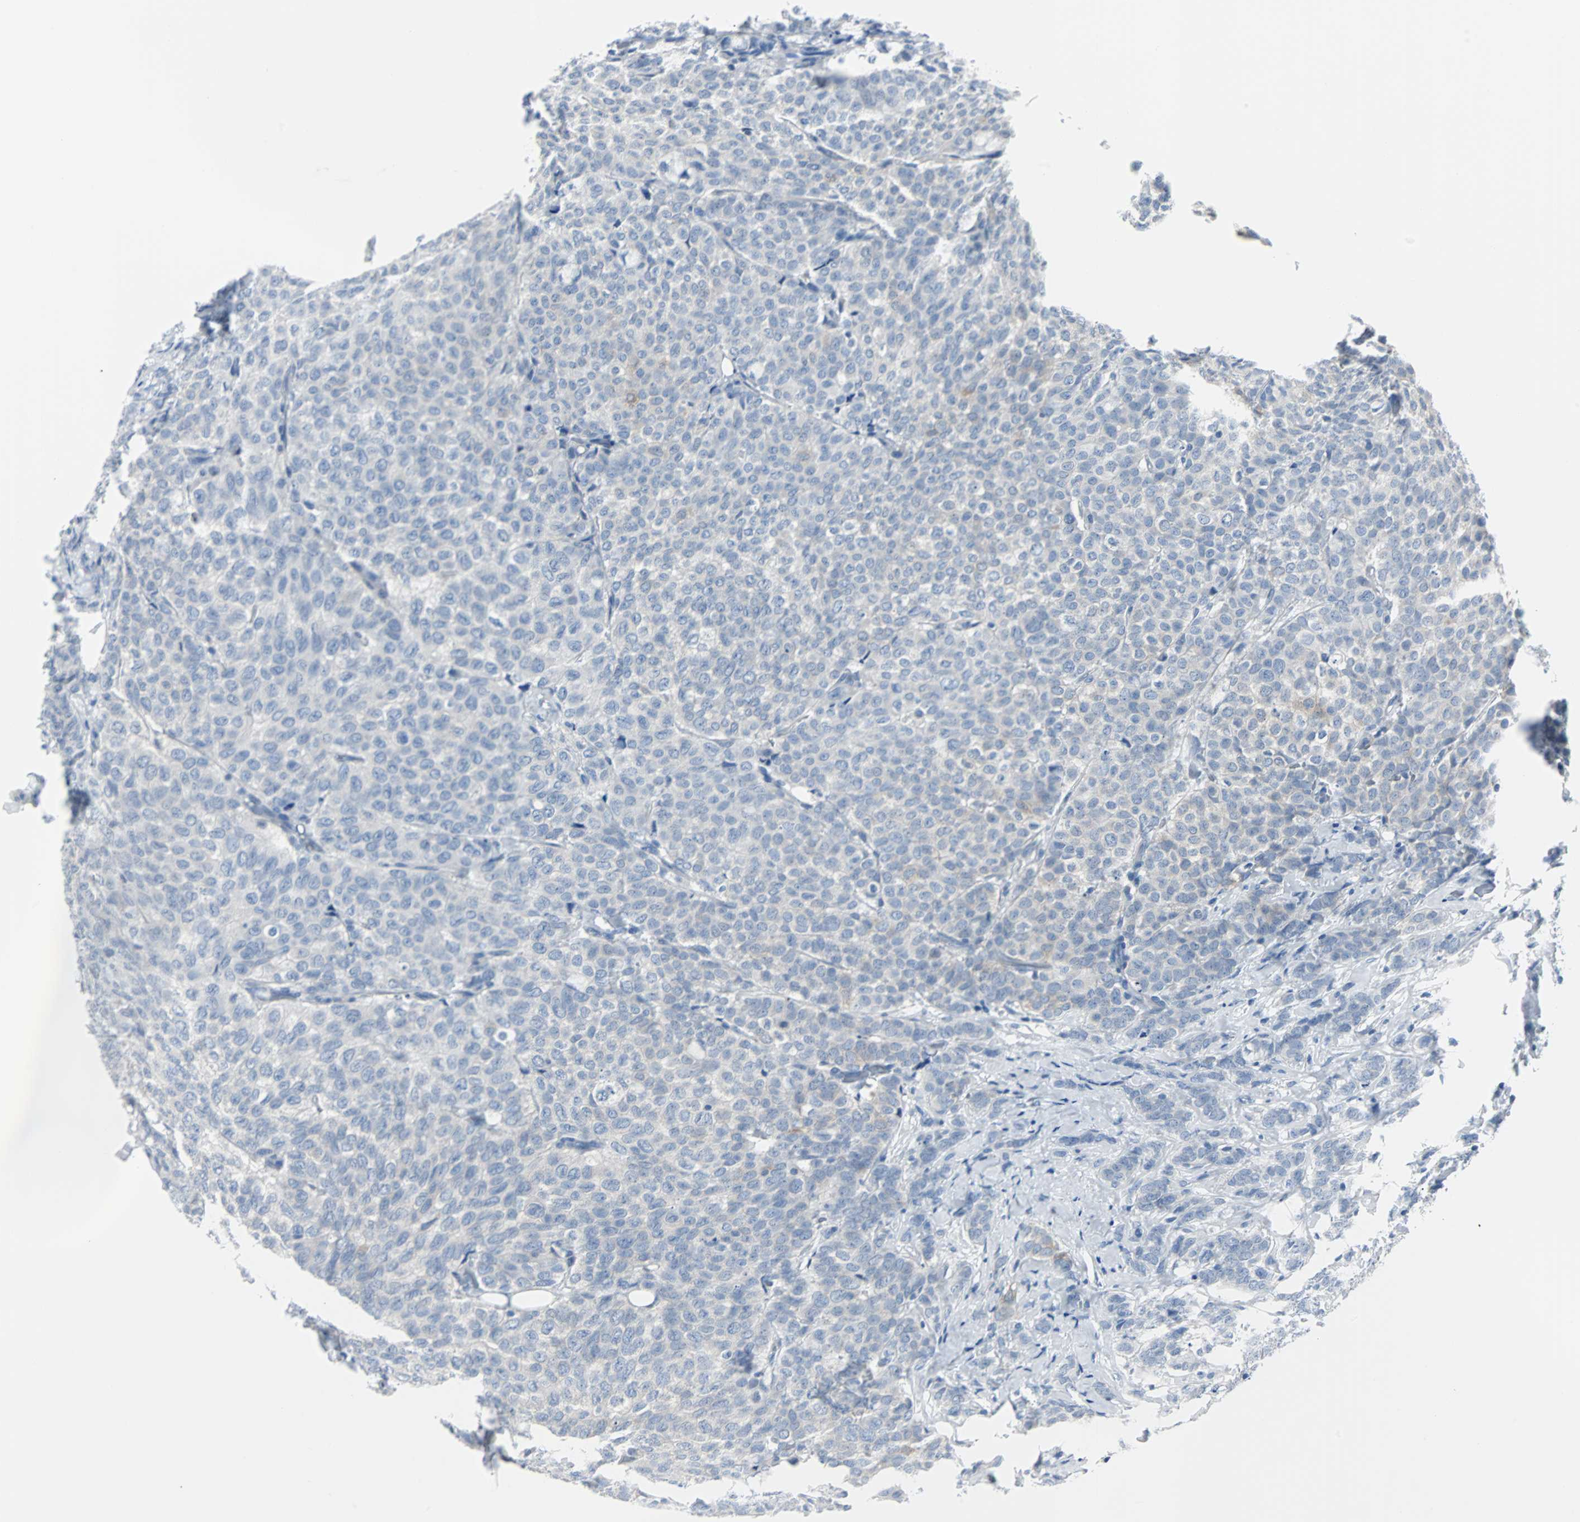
{"staining": {"intensity": "weak", "quantity": "<25%", "location": "cytoplasmic/membranous"}, "tissue": "breast cancer", "cell_type": "Tumor cells", "image_type": "cancer", "snomed": [{"axis": "morphology", "description": "Lobular carcinoma"}, {"axis": "topography", "description": "Breast"}], "caption": "Lobular carcinoma (breast) was stained to show a protein in brown. There is no significant positivity in tumor cells.", "gene": "RASA1", "patient": {"sex": "female", "age": 60}}